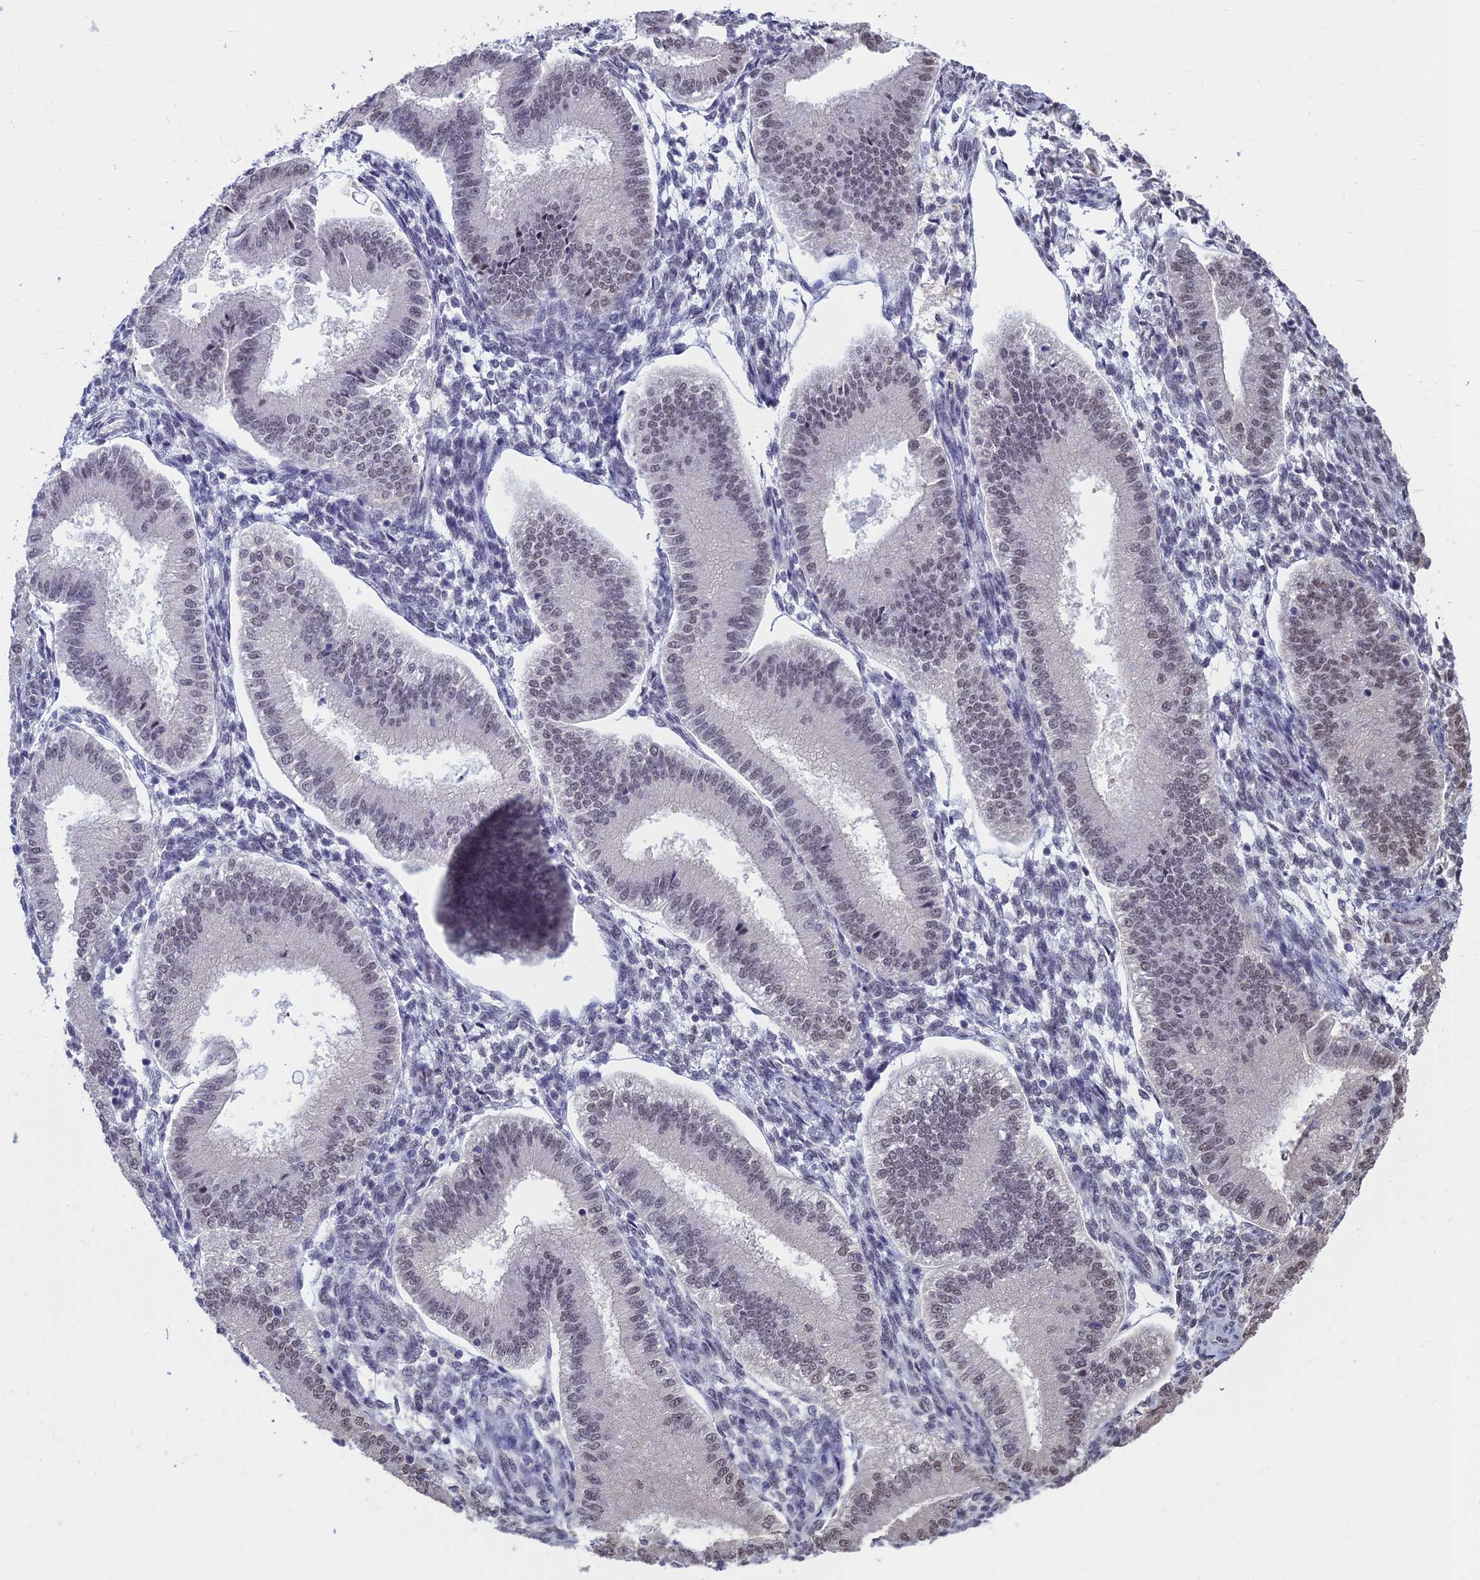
{"staining": {"intensity": "negative", "quantity": "none", "location": "none"}, "tissue": "endometrium", "cell_type": "Cells in endometrial stroma", "image_type": "normal", "snomed": [{"axis": "morphology", "description": "Normal tissue, NOS"}, {"axis": "topography", "description": "Endometrium"}], "caption": "DAB (3,3'-diaminobenzidine) immunohistochemical staining of benign human endometrium shows no significant staining in cells in endometrial stroma. (Brightfield microscopy of DAB immunohistochemistry (IHC) at high magnification).", "gene": "SRSF7", "patient": {"sex": "female", "age": 39}}